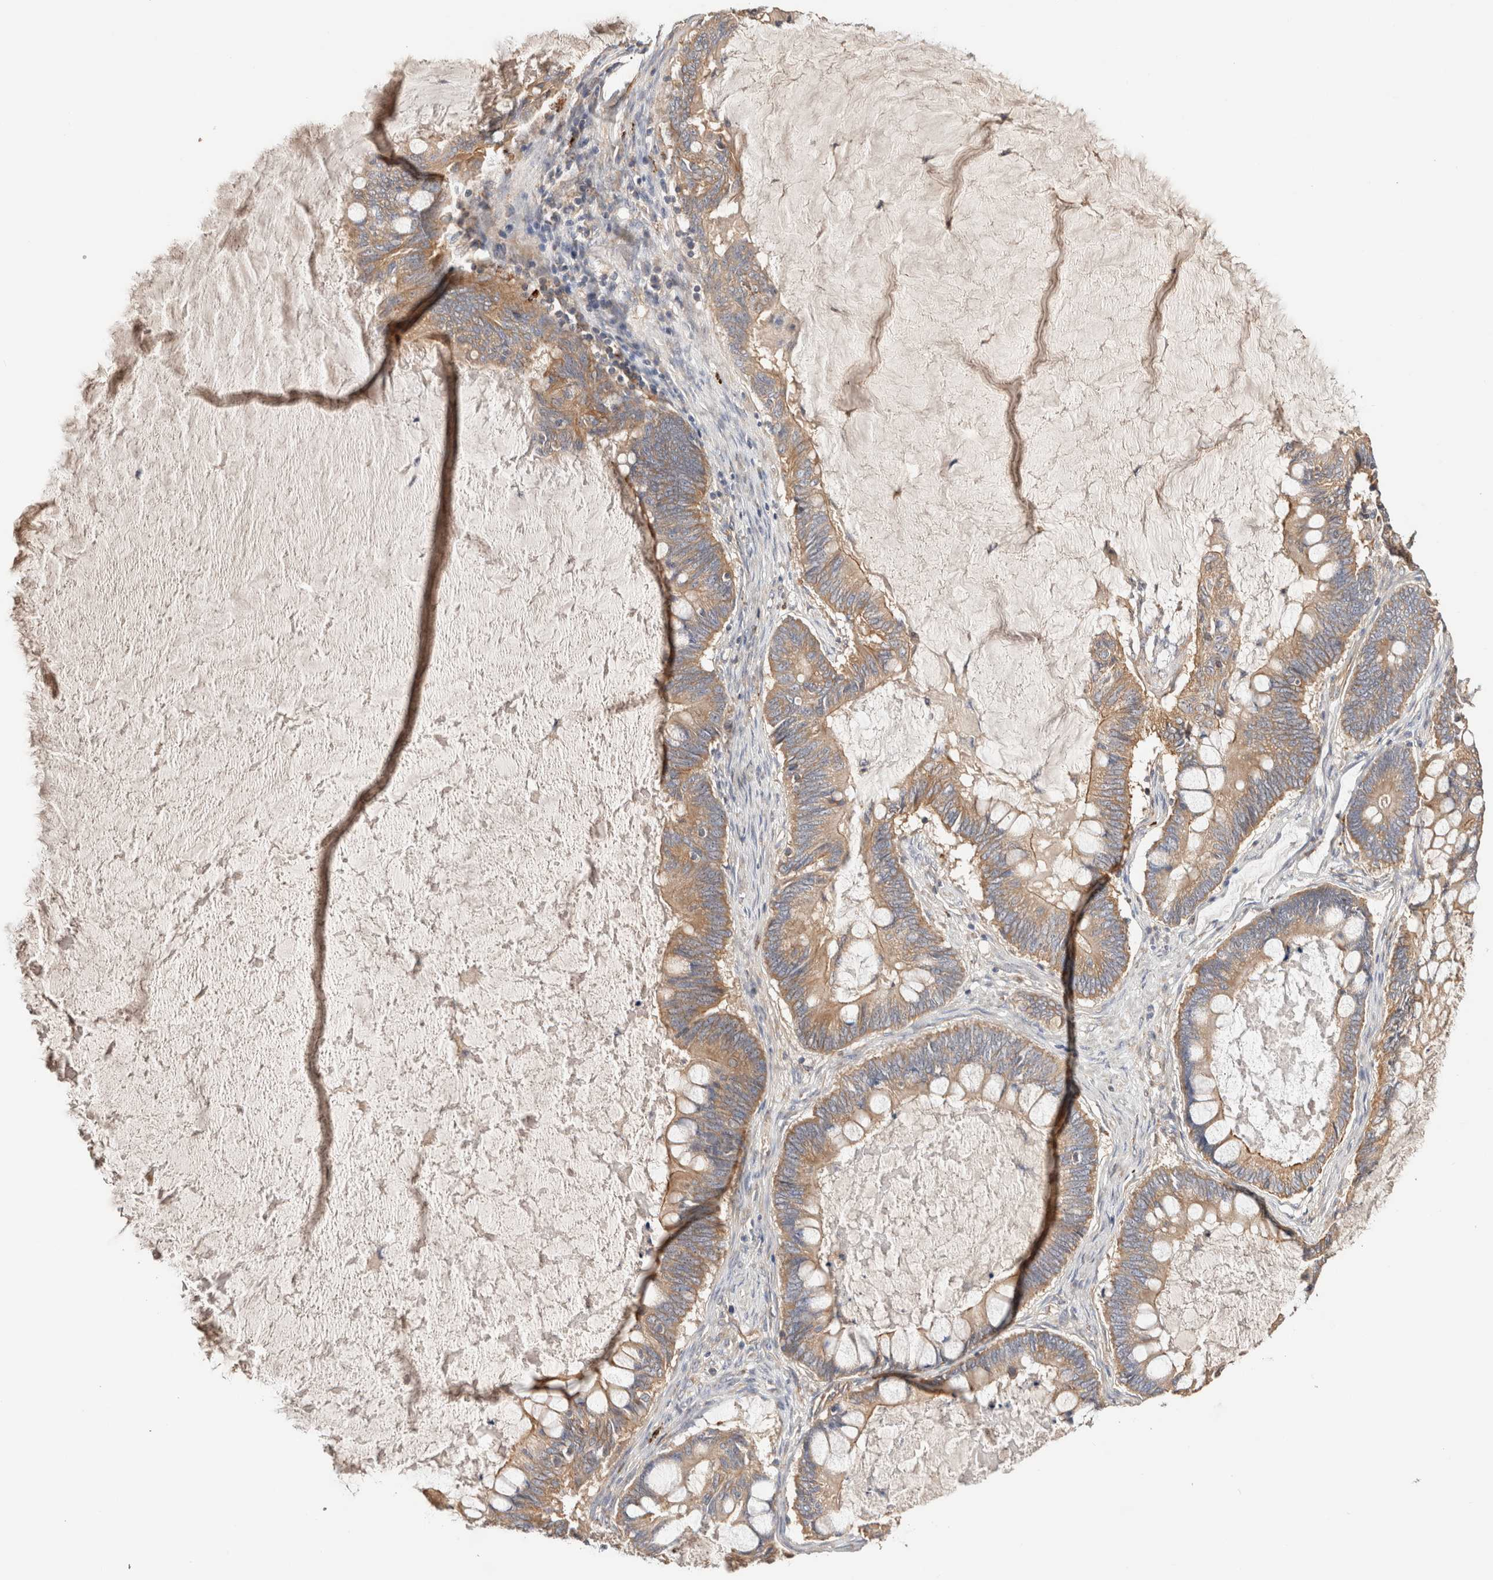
{"staining": {"intensity": "moderate", "quantity": ">75%", "location": "cytoplasmic/membranous"}, "tissue": "ovarian cancer", "cell_type": "Tumor cells", "image_type": "cancer", "snomed": [{"axis": "morphology", "description": "Cystadenocarcinoma, mucinous, NOS"}, {"axis": "topography", "description": "Ovary"}], "caption": "IHC of human ovarian mucinous cystadenocarcinoma reveals medium levels of moderate cytoplasmic/membranous expression in approximately >75% of tumor cells.", "gene": "B3GNTL1", "patient": {"sex": "female", "age": 61}}